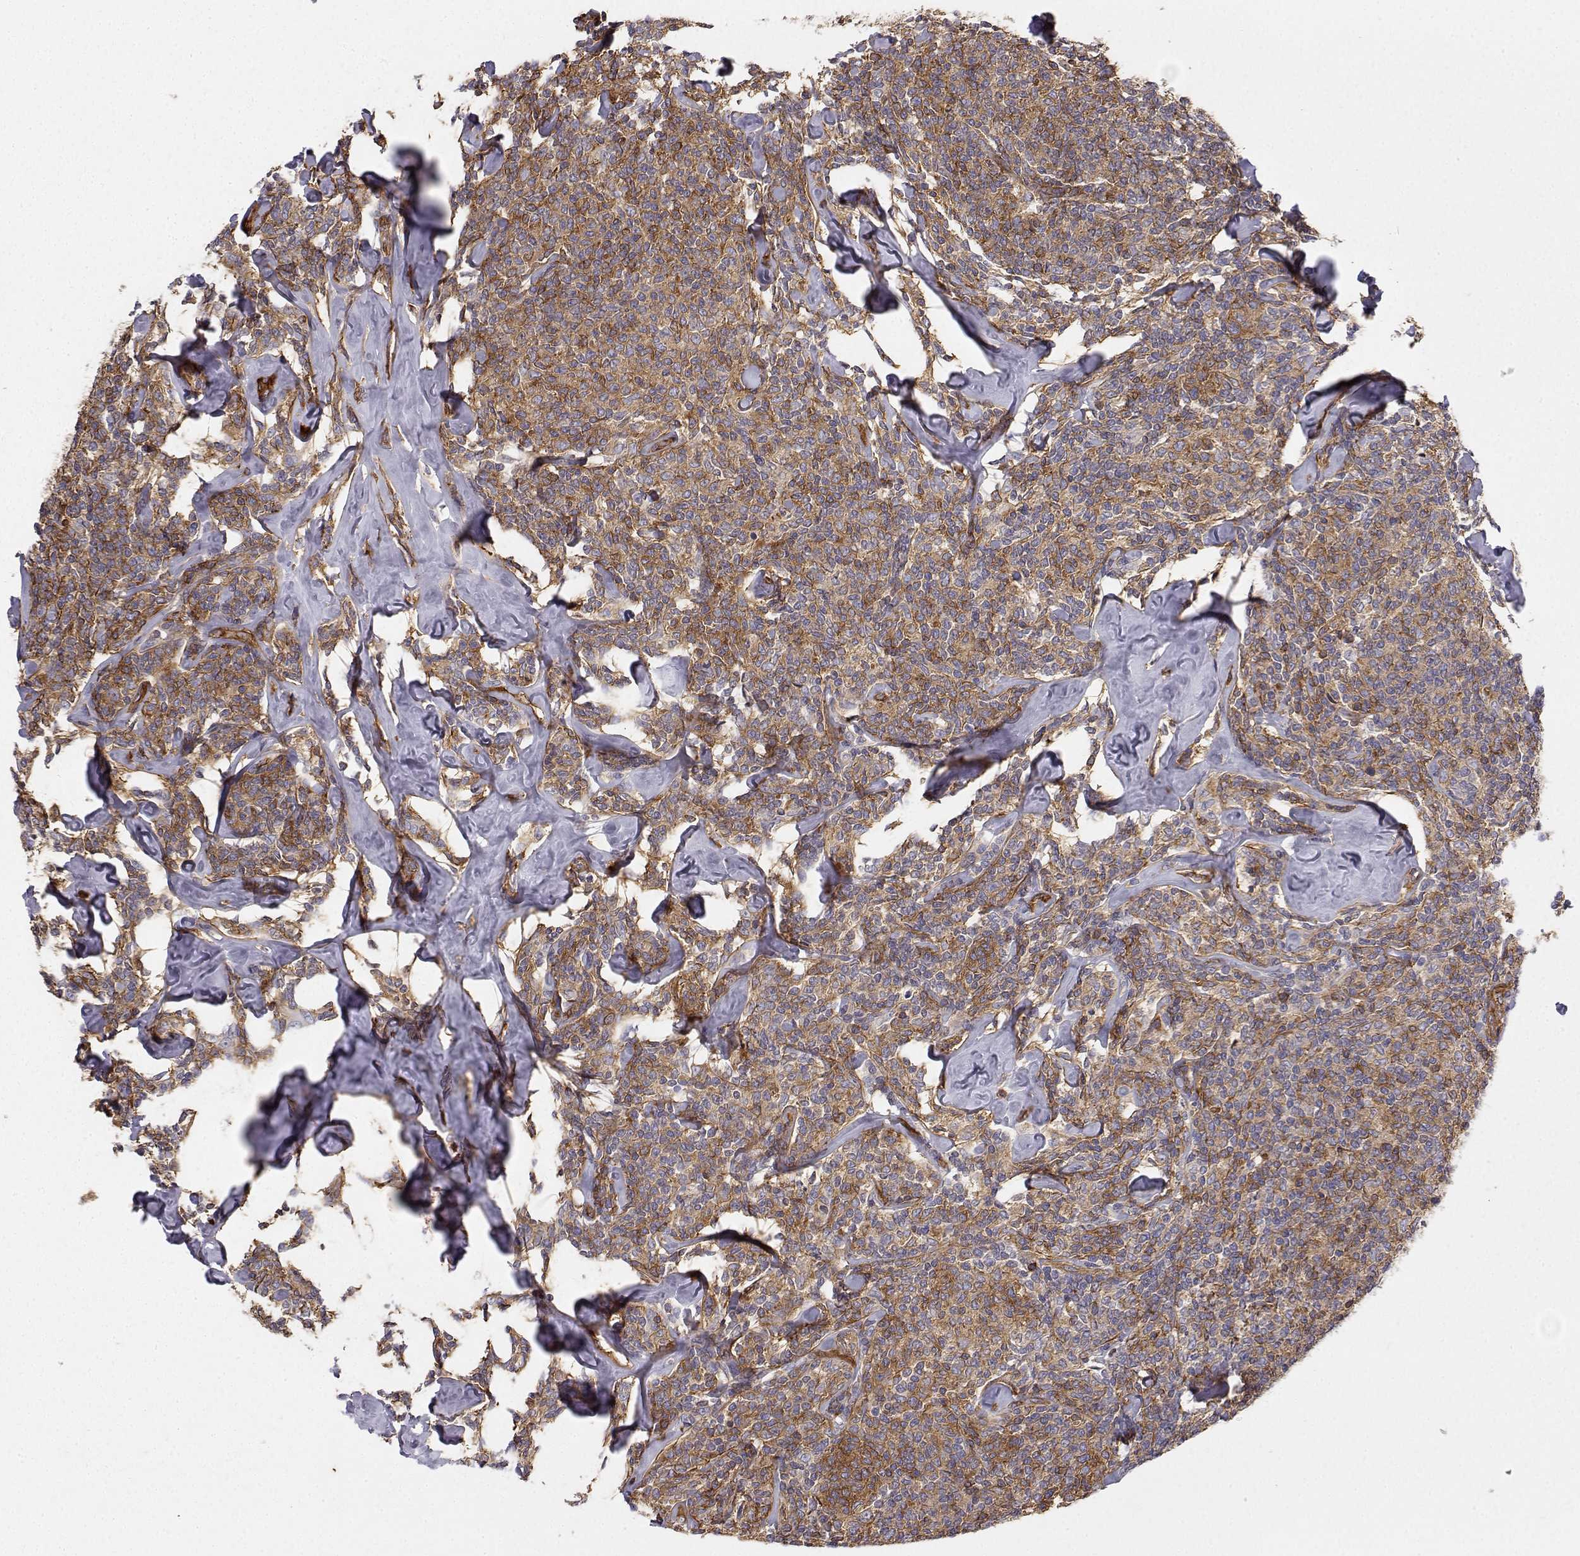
{"staining": {"intensity": "moderate", "quantity": "25%-75%", "location": "cytoplasmic/membranous"}, "tissue": "lymphoma", "cell_type": "Tumor cells", "image_type": "cancer", "snomed": [{"axis": "morphology", "description": "Malignant lymphoma, non-Hodgkin's type, Low grade"}, {"axis": "topography", "description": "Lymph node"}], "caption": "An immunohistochemistry (IHC) image of tumor tissue is shown. Protein staining in brown shows moderate cytoplasmic/membranous positivity in malignant lymphoma, non-Hodgkin's type (low-grade) within tumor cells. Using DAB (3,3'-diaminobenzidine) (brown) and hematoxylin (blue) stains, captured at high magnification using brightfield microscopy.", "gene": "MYH9", "patient": {"sex": "female", "age": 56}}